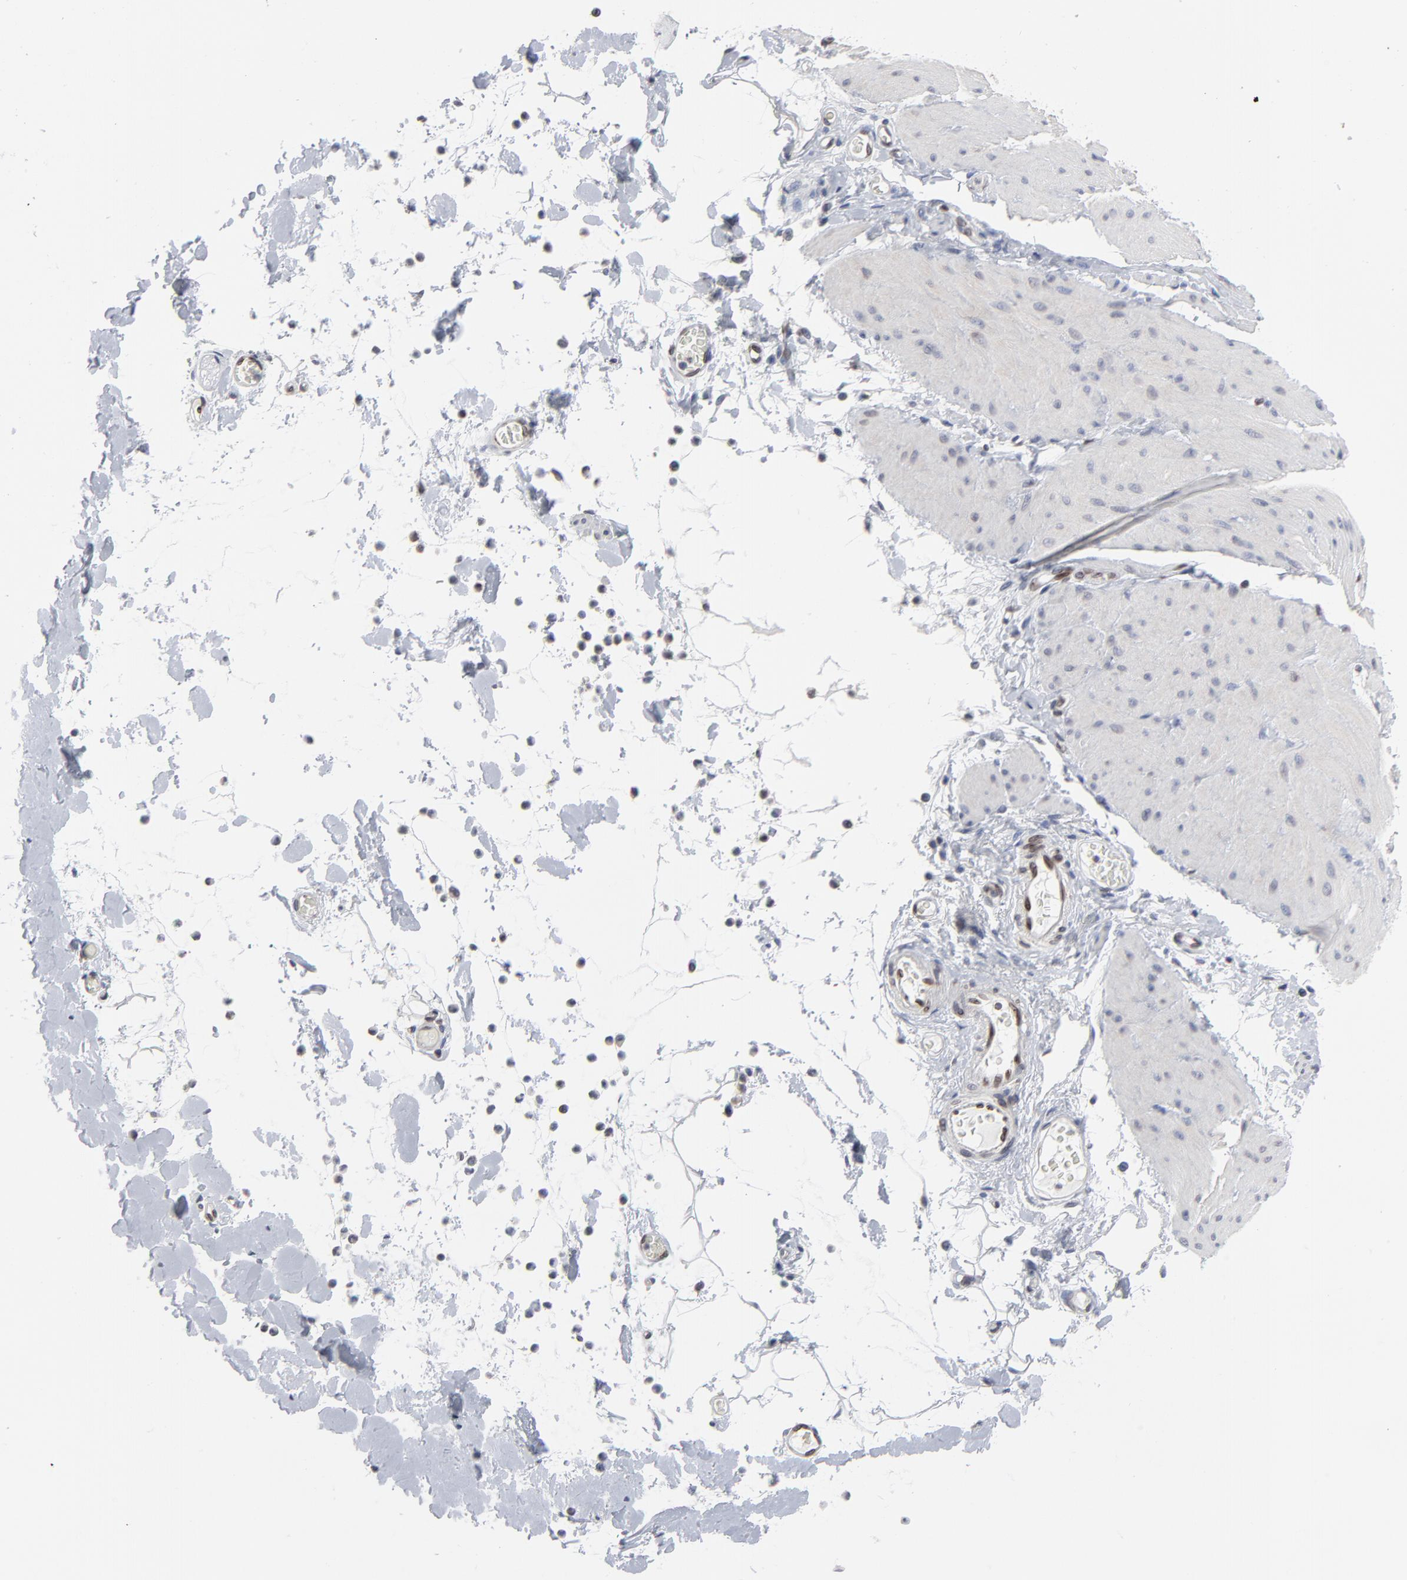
{"staining": {"intensity": "negative", "quantity": "none", "location": "none"}, "tissue": "smooth muscle", "cell_type": "Smooth muscle cells", "image_type": "normal", "snomed": [{"axis": "morphology", "description": "Normal tissue, NOS"}, {"axis": "topography", "description": "Smooth muscle"}, {"axis": "topography", "description": "Colon"}], "caption": "This is an IHC histopathology image of benign smooth muscle. There is no expression in smooth muscle cells.", "gene": "SYNE2", "patient": {"sex": "male", "age": 67}}